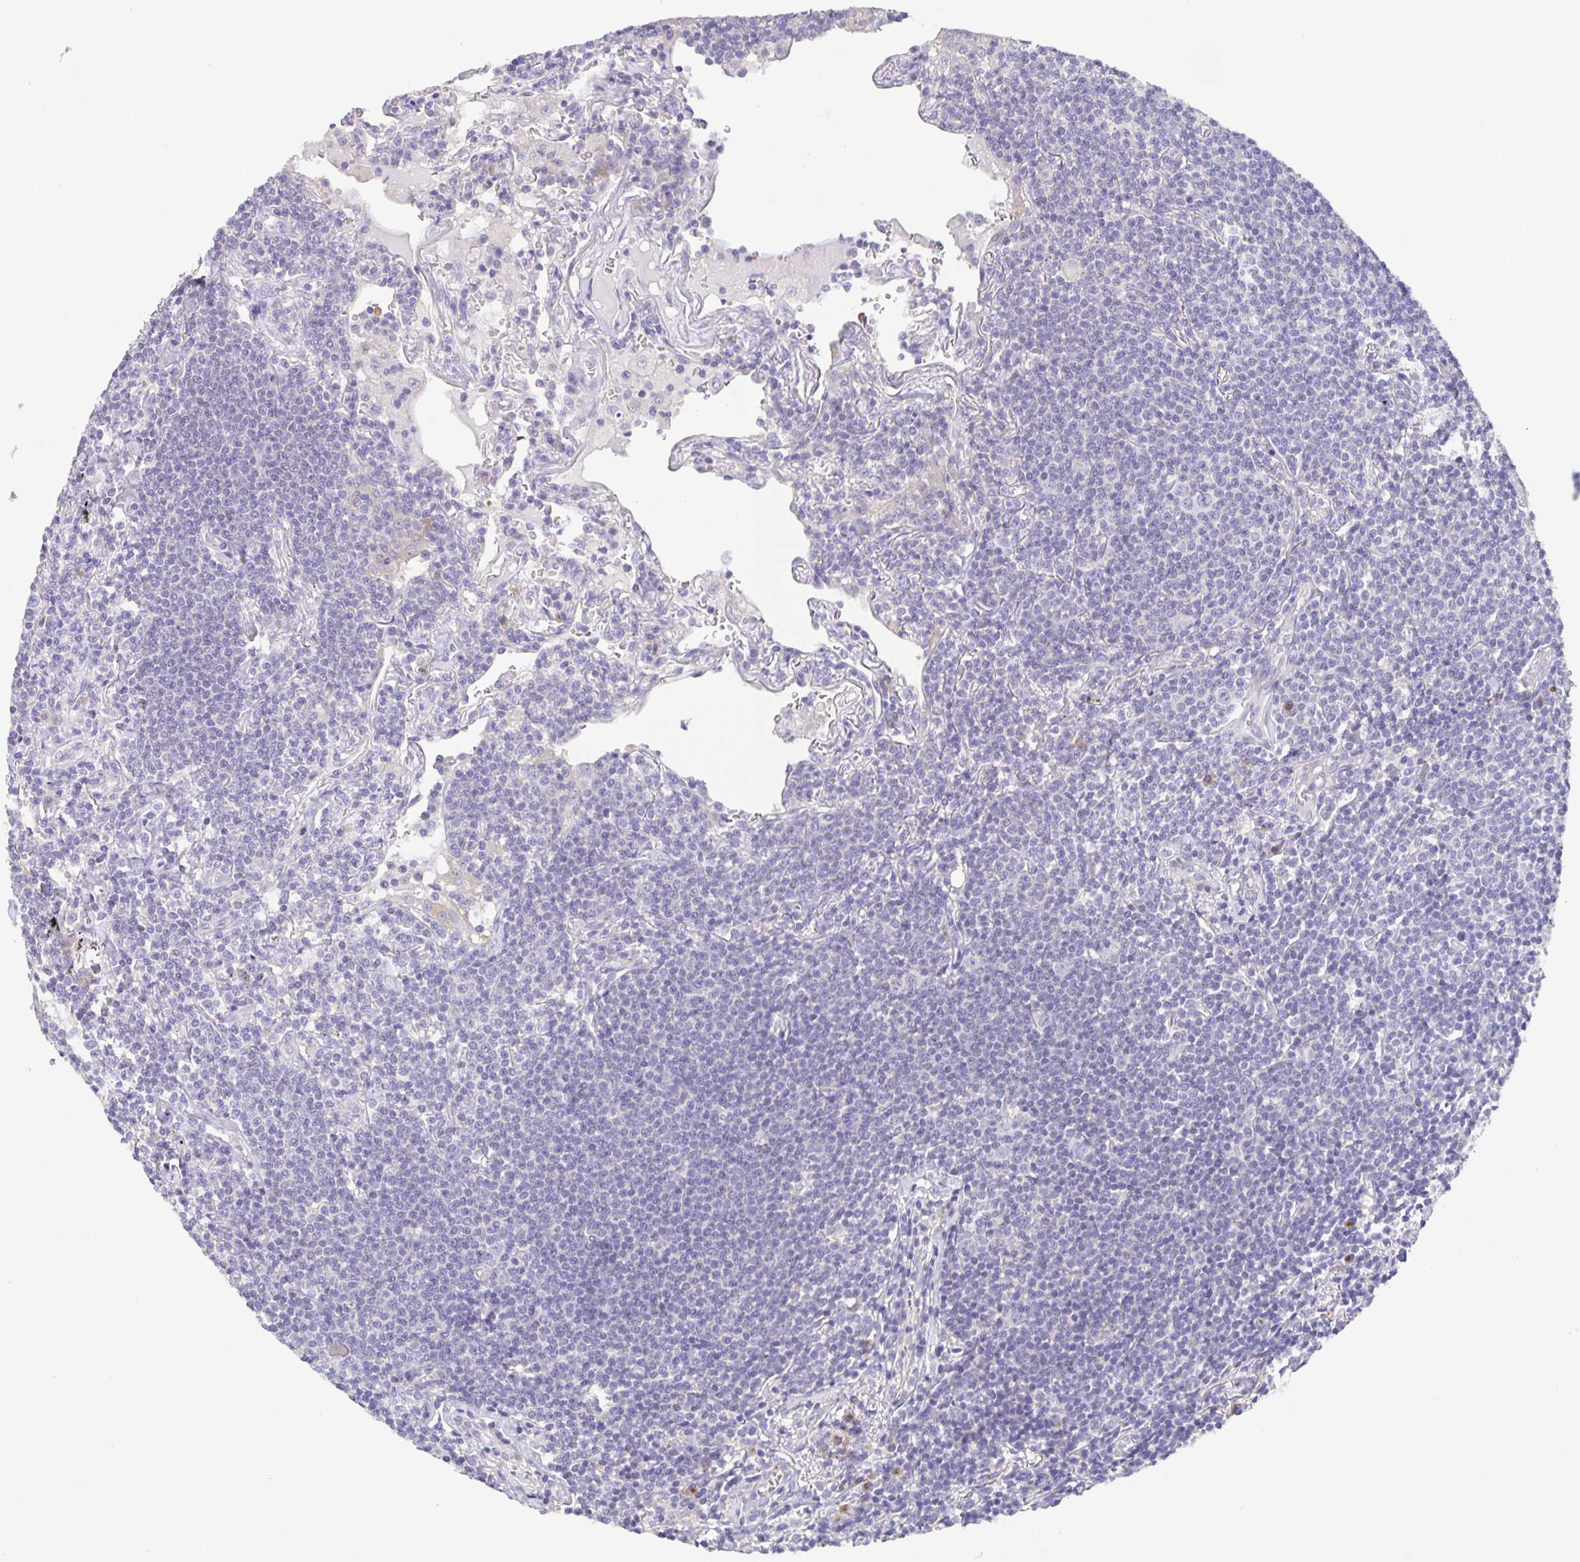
{"staining": {"intensity": "negative", "quantity": "none", "location": "none"}, "tissue": "lymphoma", "cell_type": "Tumor cells", "image_type": "cancer", "snomed": [{"axis": "morphology", "description": "Malignant lymphoma, non-Hodgkin's type, Low grade"}, {"axis": "topography", "description": "Lung"}], "caption": "Lymphoma stained for a protein using immunohistochemistry shows no positivity tumor cells.", "gene": "PRR36", "patient": {"sex": "female", "age": 71}}